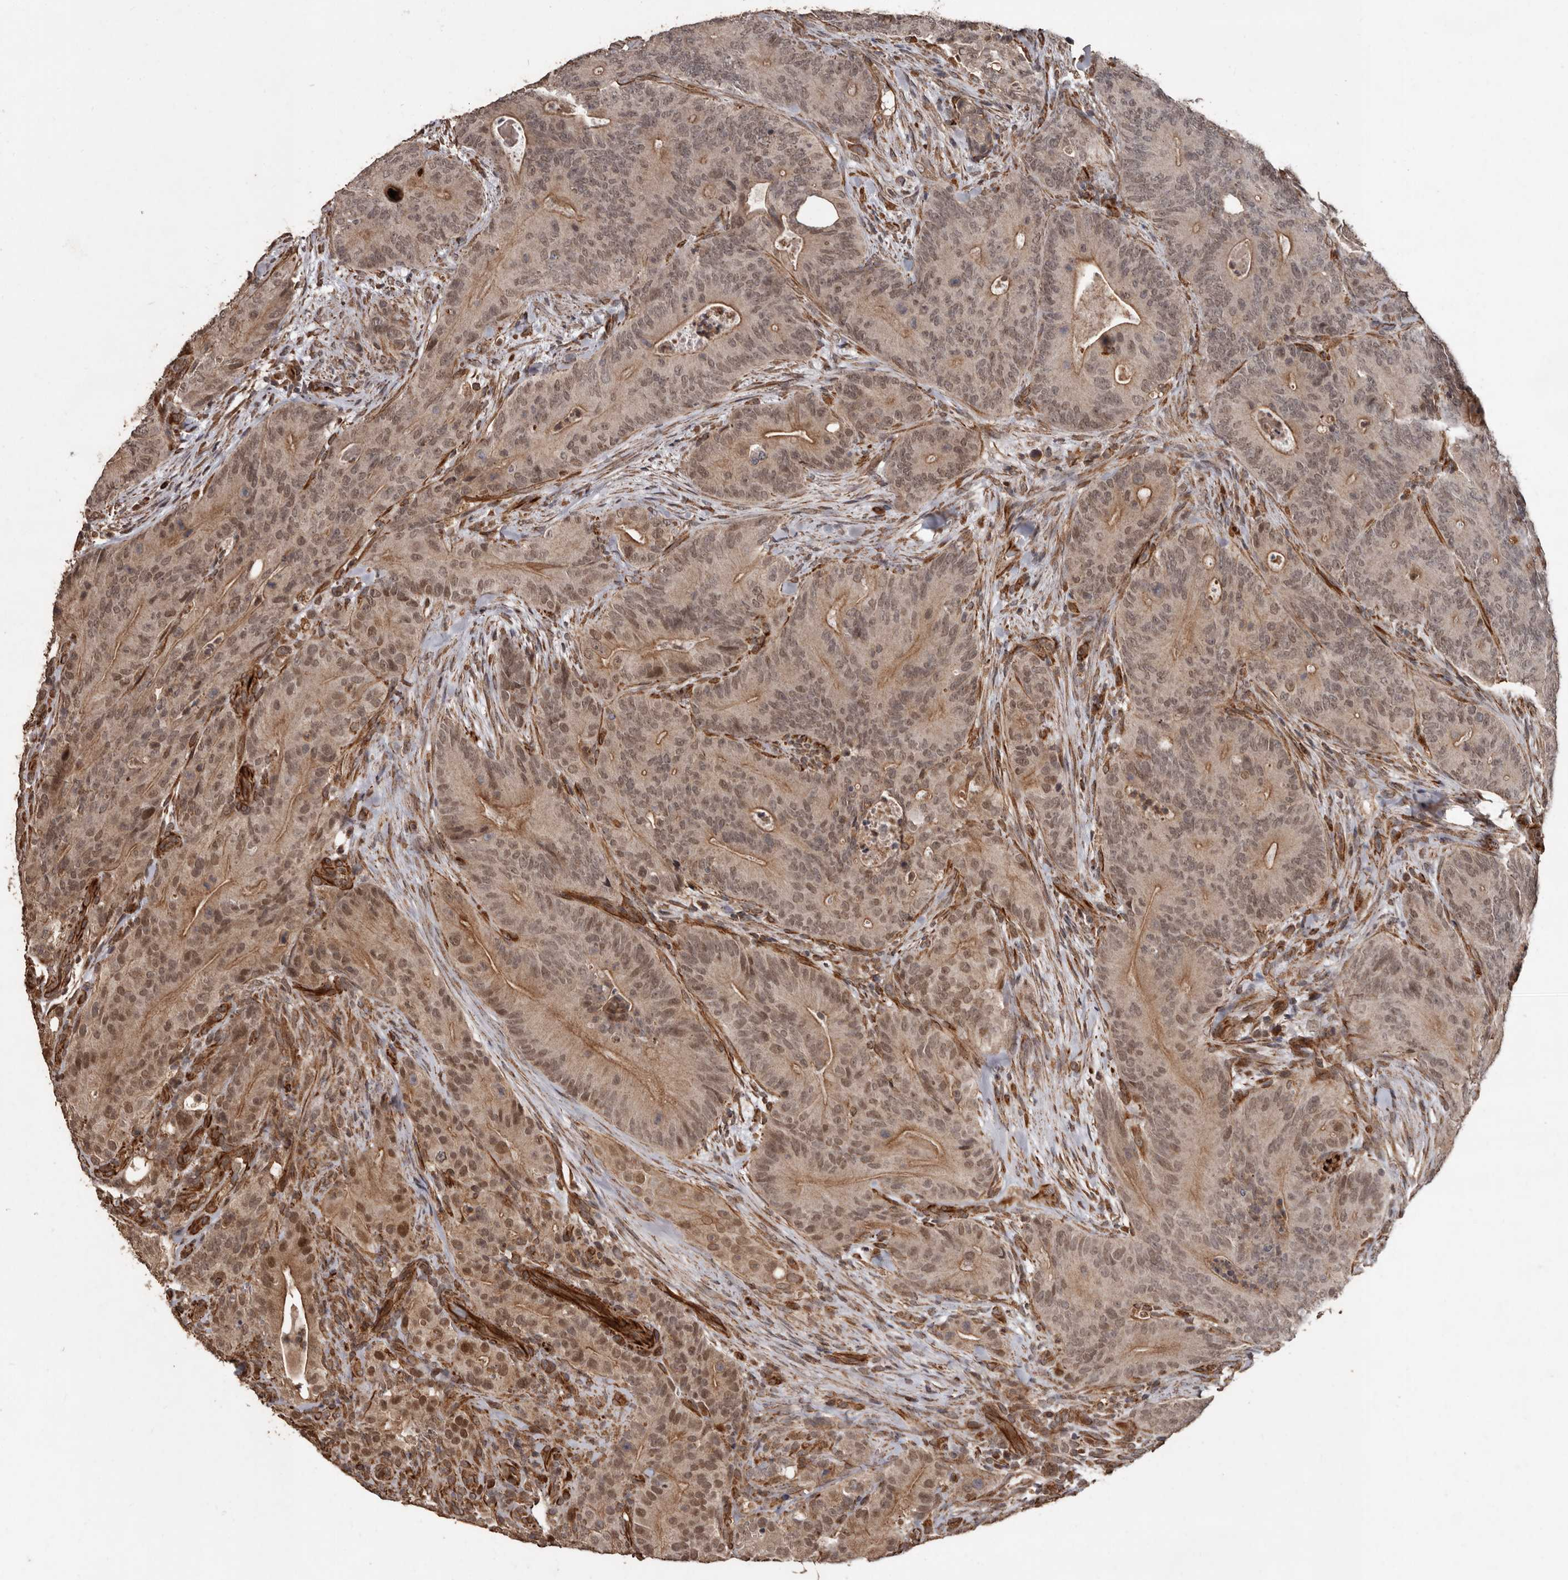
{"staining": {"intensity": "moderate", "quantity": "25%-75%", "location": "cytoplasmic/membranous,nuclear"}, "tissue": "colorectal cancer", "cell_type": "Tumor cells", "image_type": "cancer", "snomed": [{"axis": "morphology", "description": "Normal tissue, NOS"}, {"axis": "topography", "description": "Colon"}], "caption": "Immunohistochemistry (IHC) micrograph of human colorectal cancer stained for a protein (brown), which shows medium levels of moderate cytoplasmic/membranous and nuclear positivity in about 25%-75% of tumor cells.", "gene": "BRAT1", "patient": {"sex": "female", "age": 82}}